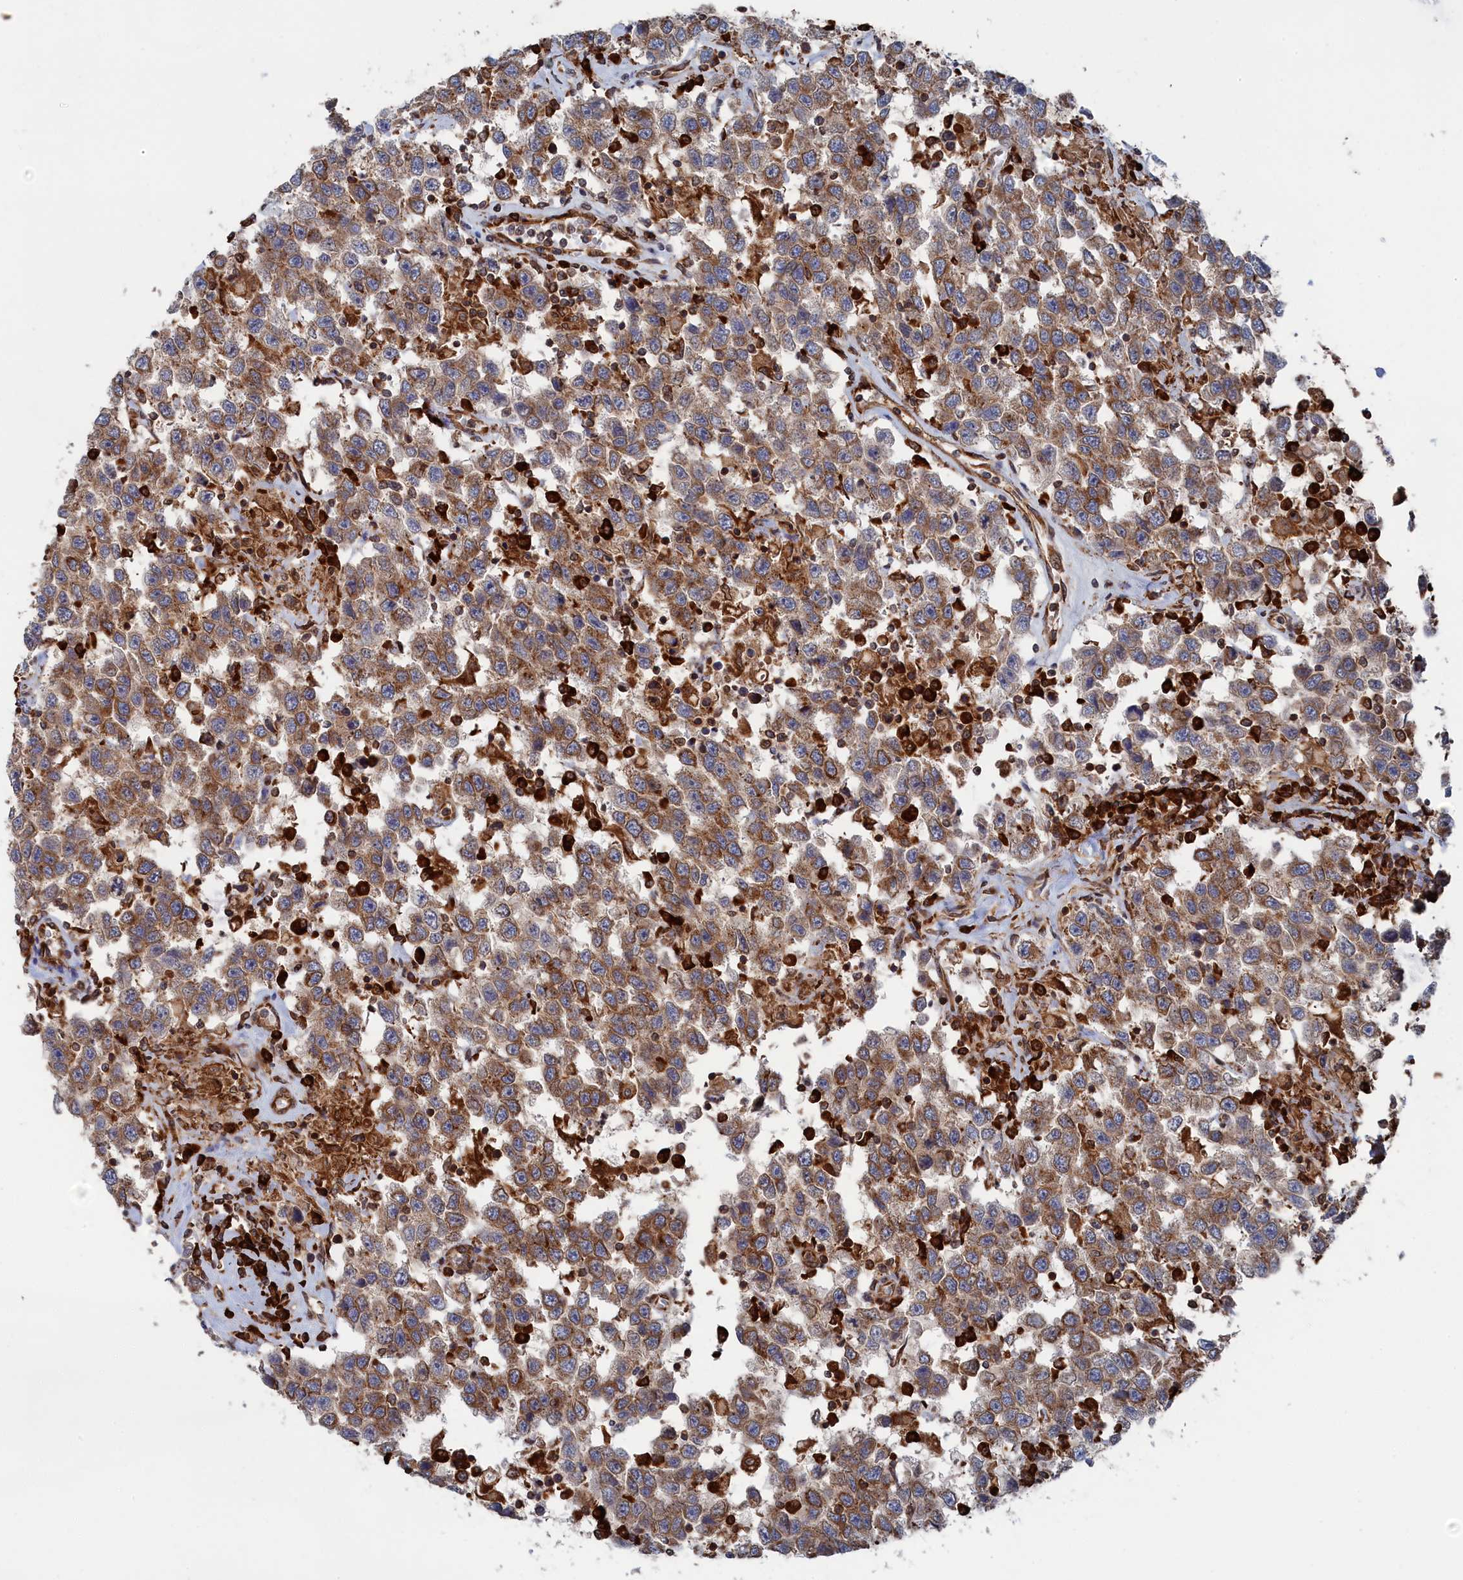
{"staining": {"intensity": "moderate", "quantity": ">75%", "location": "cytoplasmic/membranous"}, "tissue": "testis cancer", "cell_type": "Tumor cells", "image_type": "cancer", "snomed": [{"axis": "morphology", "description": "Seminoma, NOS"}, {"axis": "topography", "description": "Testis"}], "caption": "Testis cancer stained with a protein marker demonstrates moderate staining in tumor cells.", "gene": "BPIFB6", "patient": {"sex": "male", "age": 41}}